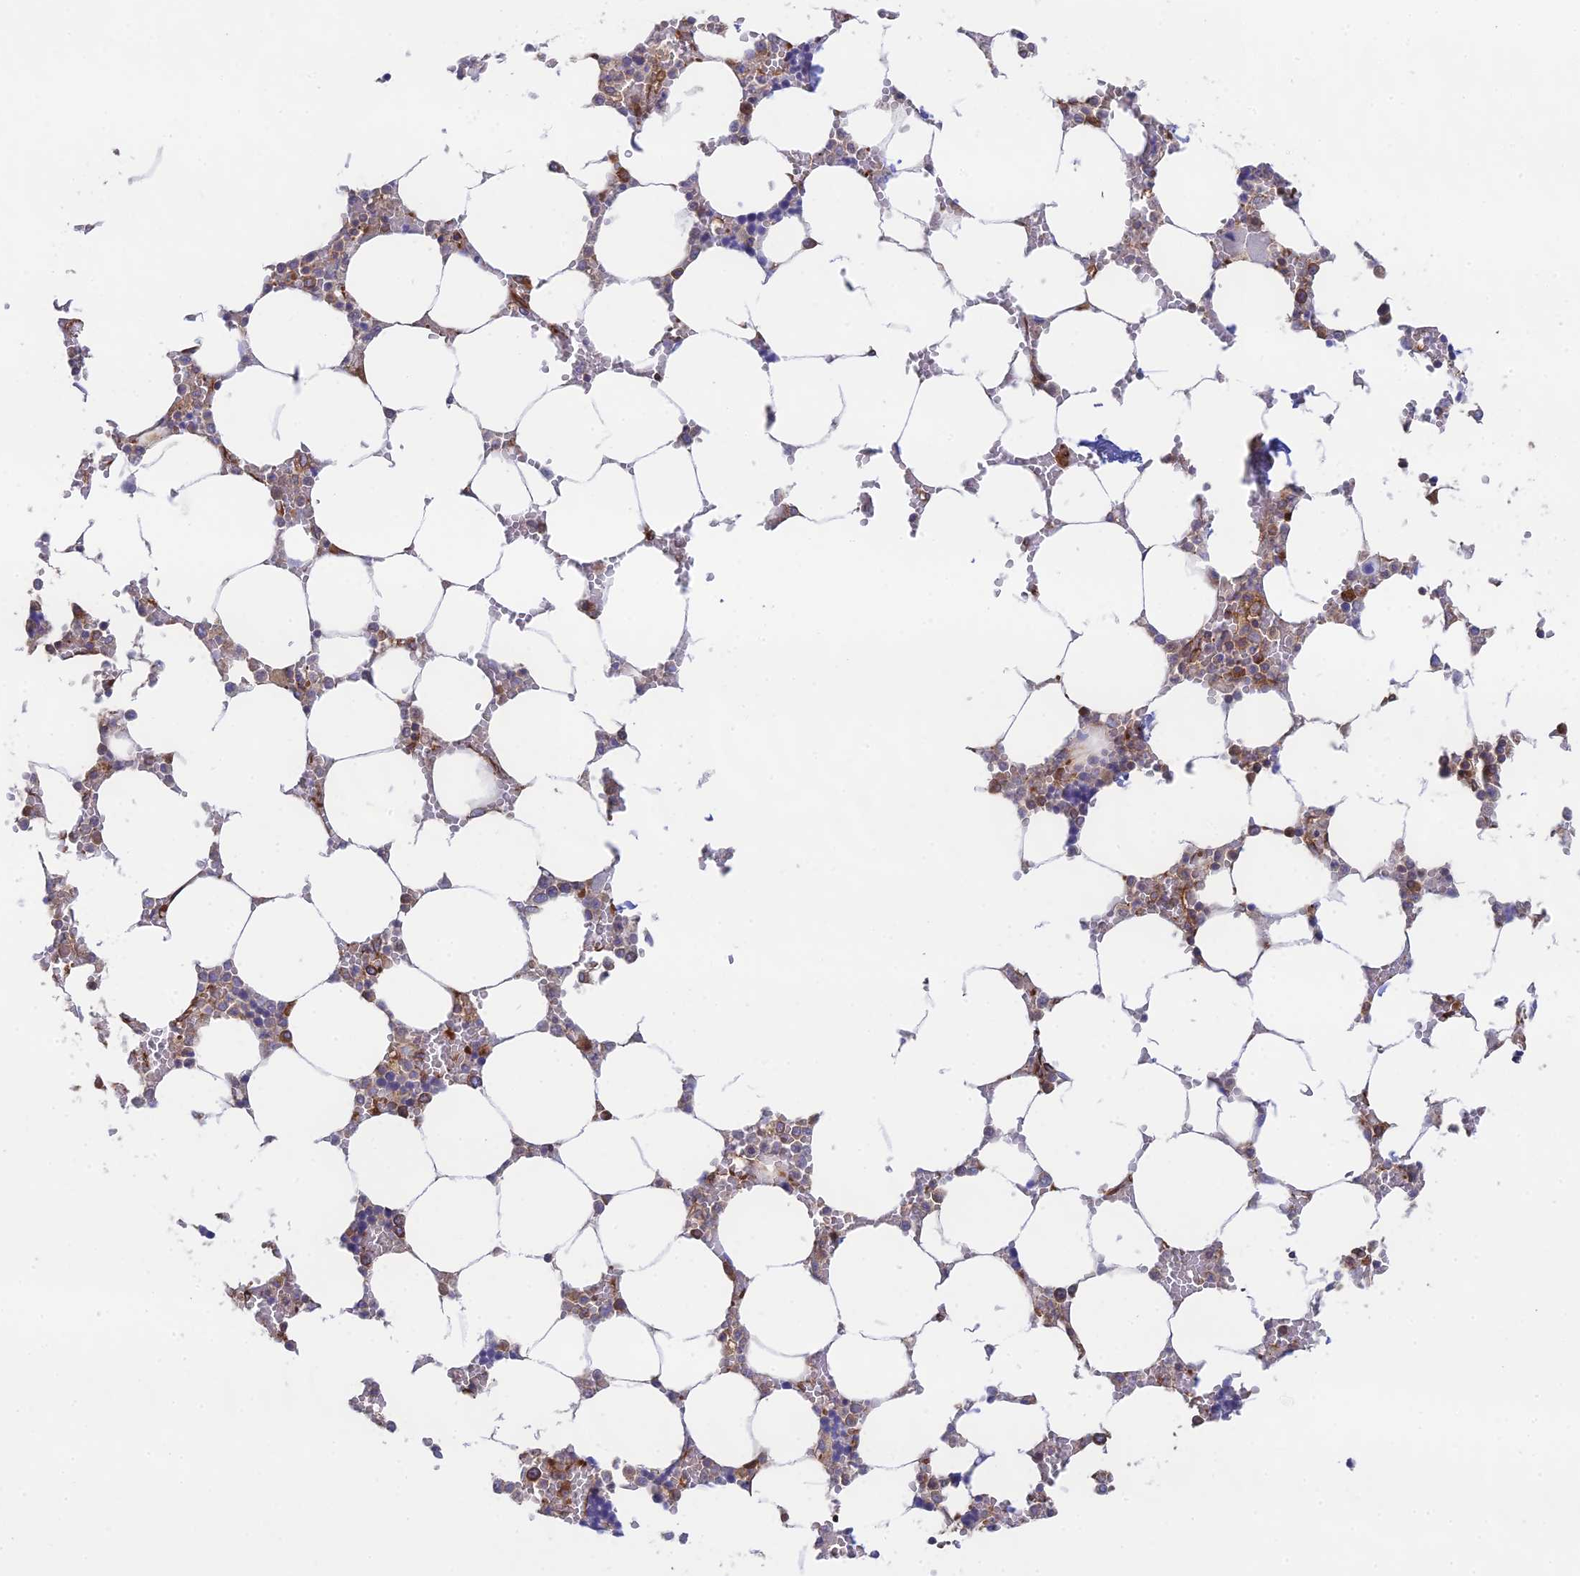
{"staining": {"intensity": "moderate", "quantity": "<25%", "location": "cytoplasmic/membranous"}, "tissue": "bone marrow", "cell_type": "Hematopoietic cells", "image_type": "normal", "snomed": [{"axis": "morphology", "description": "Normal tissue, NOS"}, {"axis": "topography", "description": "Bone marrow"}], "caption": "Immunohistochemistry photomicrograph of benign bone marrow stained for a protein (brown), which displays low levels of moderate cytoplasmic/membranous staining in approximately <25% of hematopoietic cells.", "gene": "CCDC69", "patient": {"sex": "male", "age": 64}}